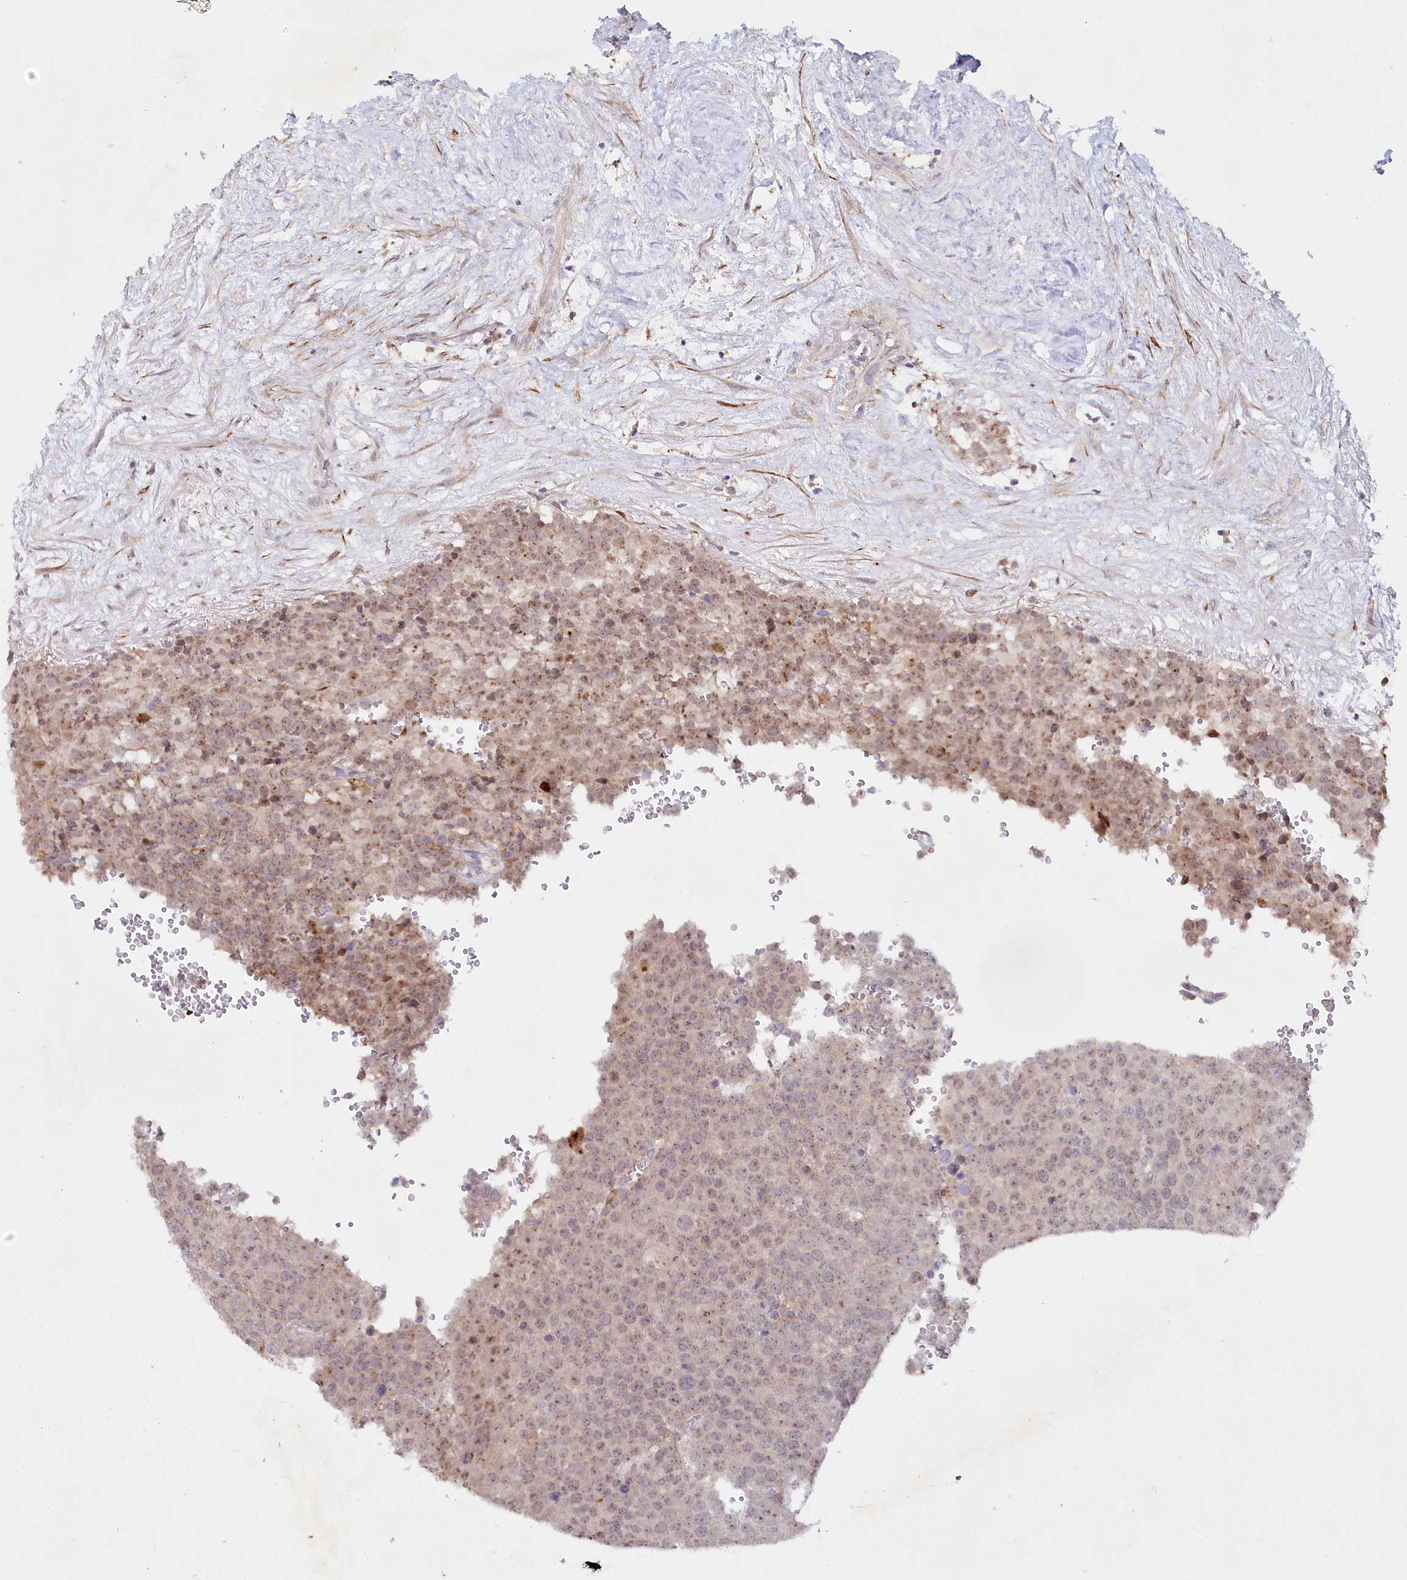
{"staining": {"intensity": "moderate", "quantity": "25%-75%", "location": "cytoplasmic/membranous"}, "tissue": "testis cancer", "cell_type": "Tumor cells", "image_type": "cancer", "snomed": [{"axis": "morphology", "description": "Seminoma, NOS"}, {"axis": "topography", "description": "Testis"}], "caption": "Immunohistochemistry micrograph of neoplastic tissue: human testis seminoma stained using immunohistochemistry reveals medium levels of moderate protein expression localized specifically in the cytoplasmic/membranous of tumor cells, appearing as a cytoplasmic/membranous brown color.", "gene": "ALDH3B1", "patient": {"sex": "male", "age": 71}}